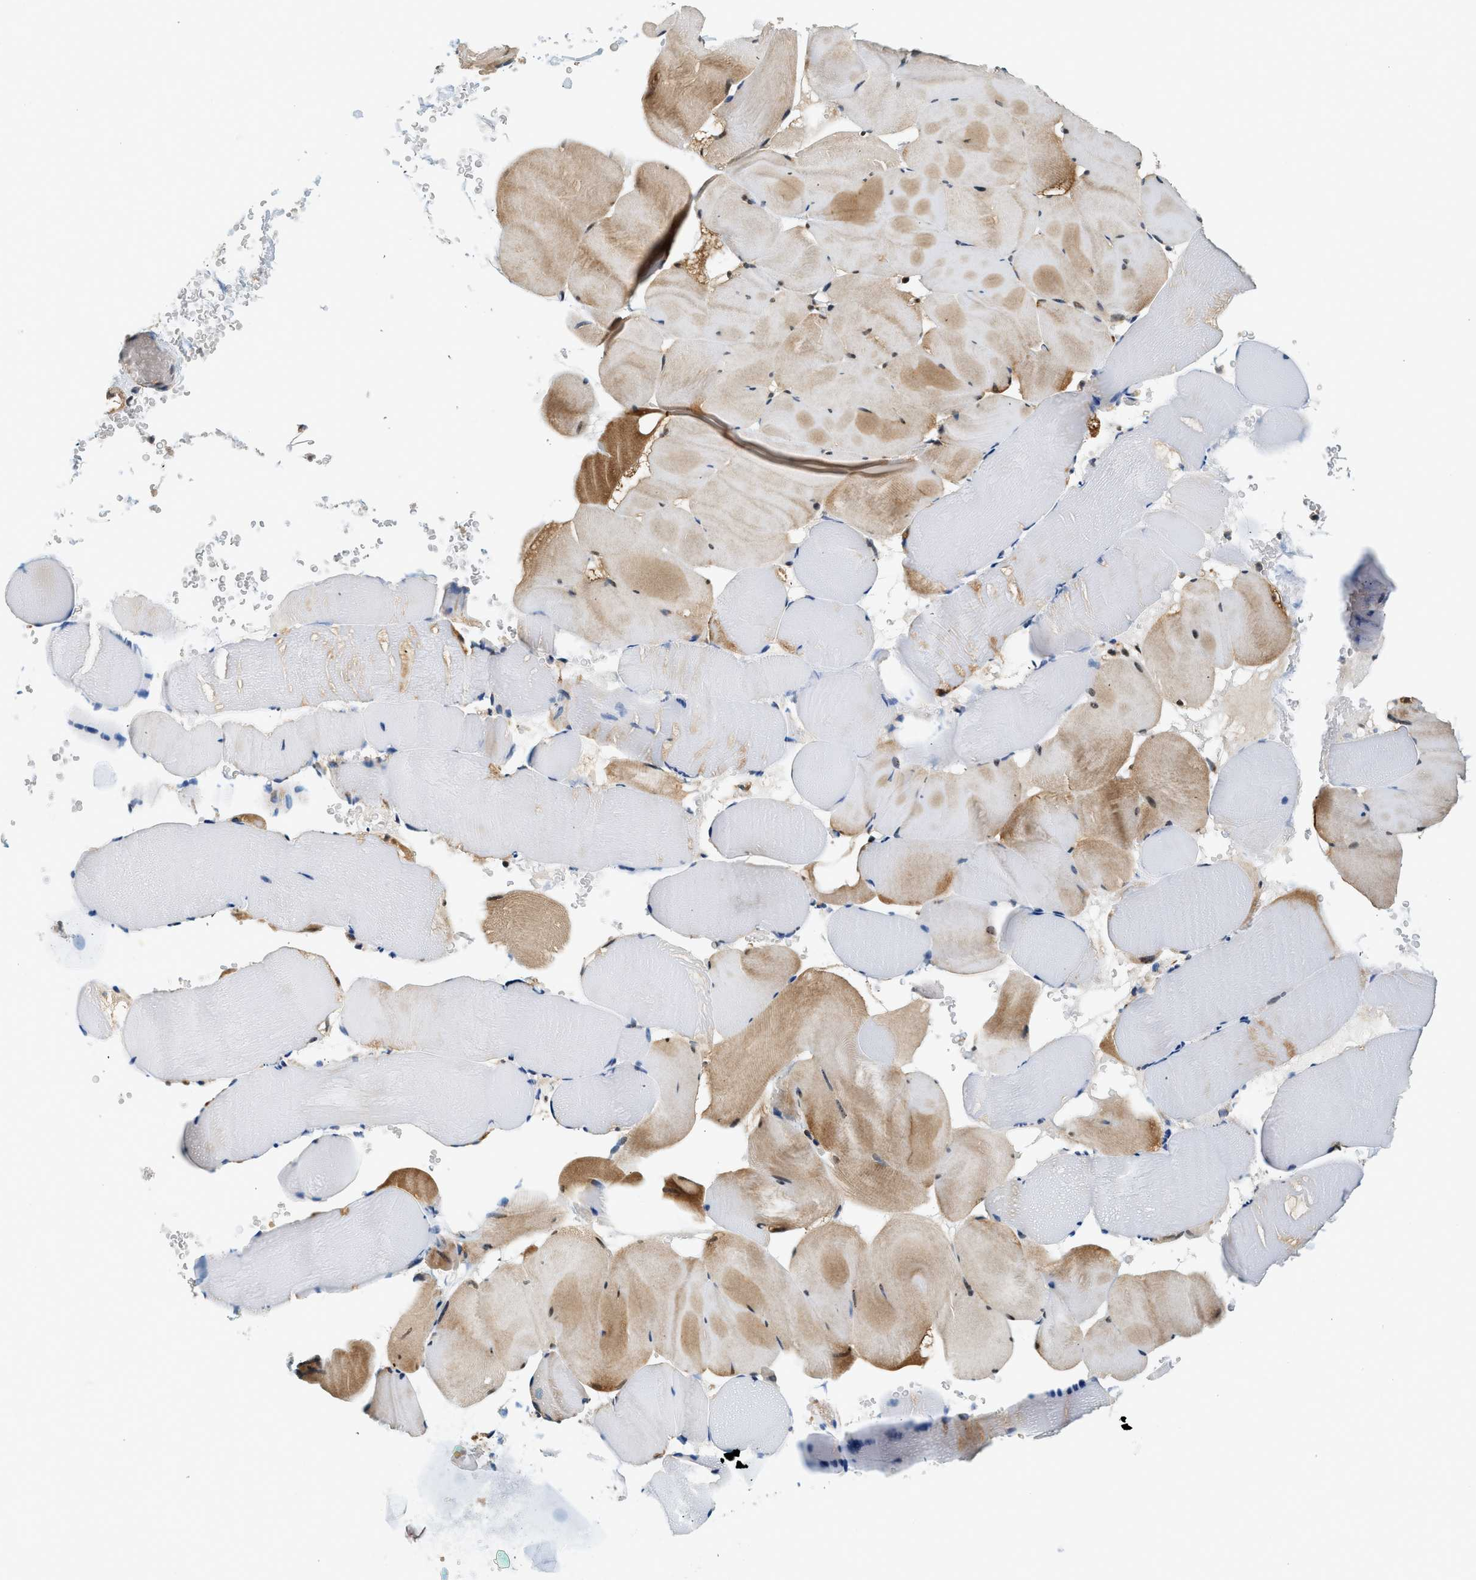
{"staining": {"intensity": "weak", "quantity": "25%-75%", "location": "cytoplasmic/membranous,nuclear"}, "tissue": "skeletal muscle", "cell_type": "Myocytes", "image_type": "normal", "snomed": [{"axis": "morphology", "description": "Normal tissue, NOS"}, {"axis": "topography", "description": "Skeletal muscle"}], "caption": "IHC (DAB (3,3'-diaminobenzidine)) staining of benign skeletal muscle reveals weak cytoplasmic/membranous,nuclear protein positivity in about 25%-75% of myocytes.", "gene": "PSMD3", "patient": {"sex": "male", "age": 62}}